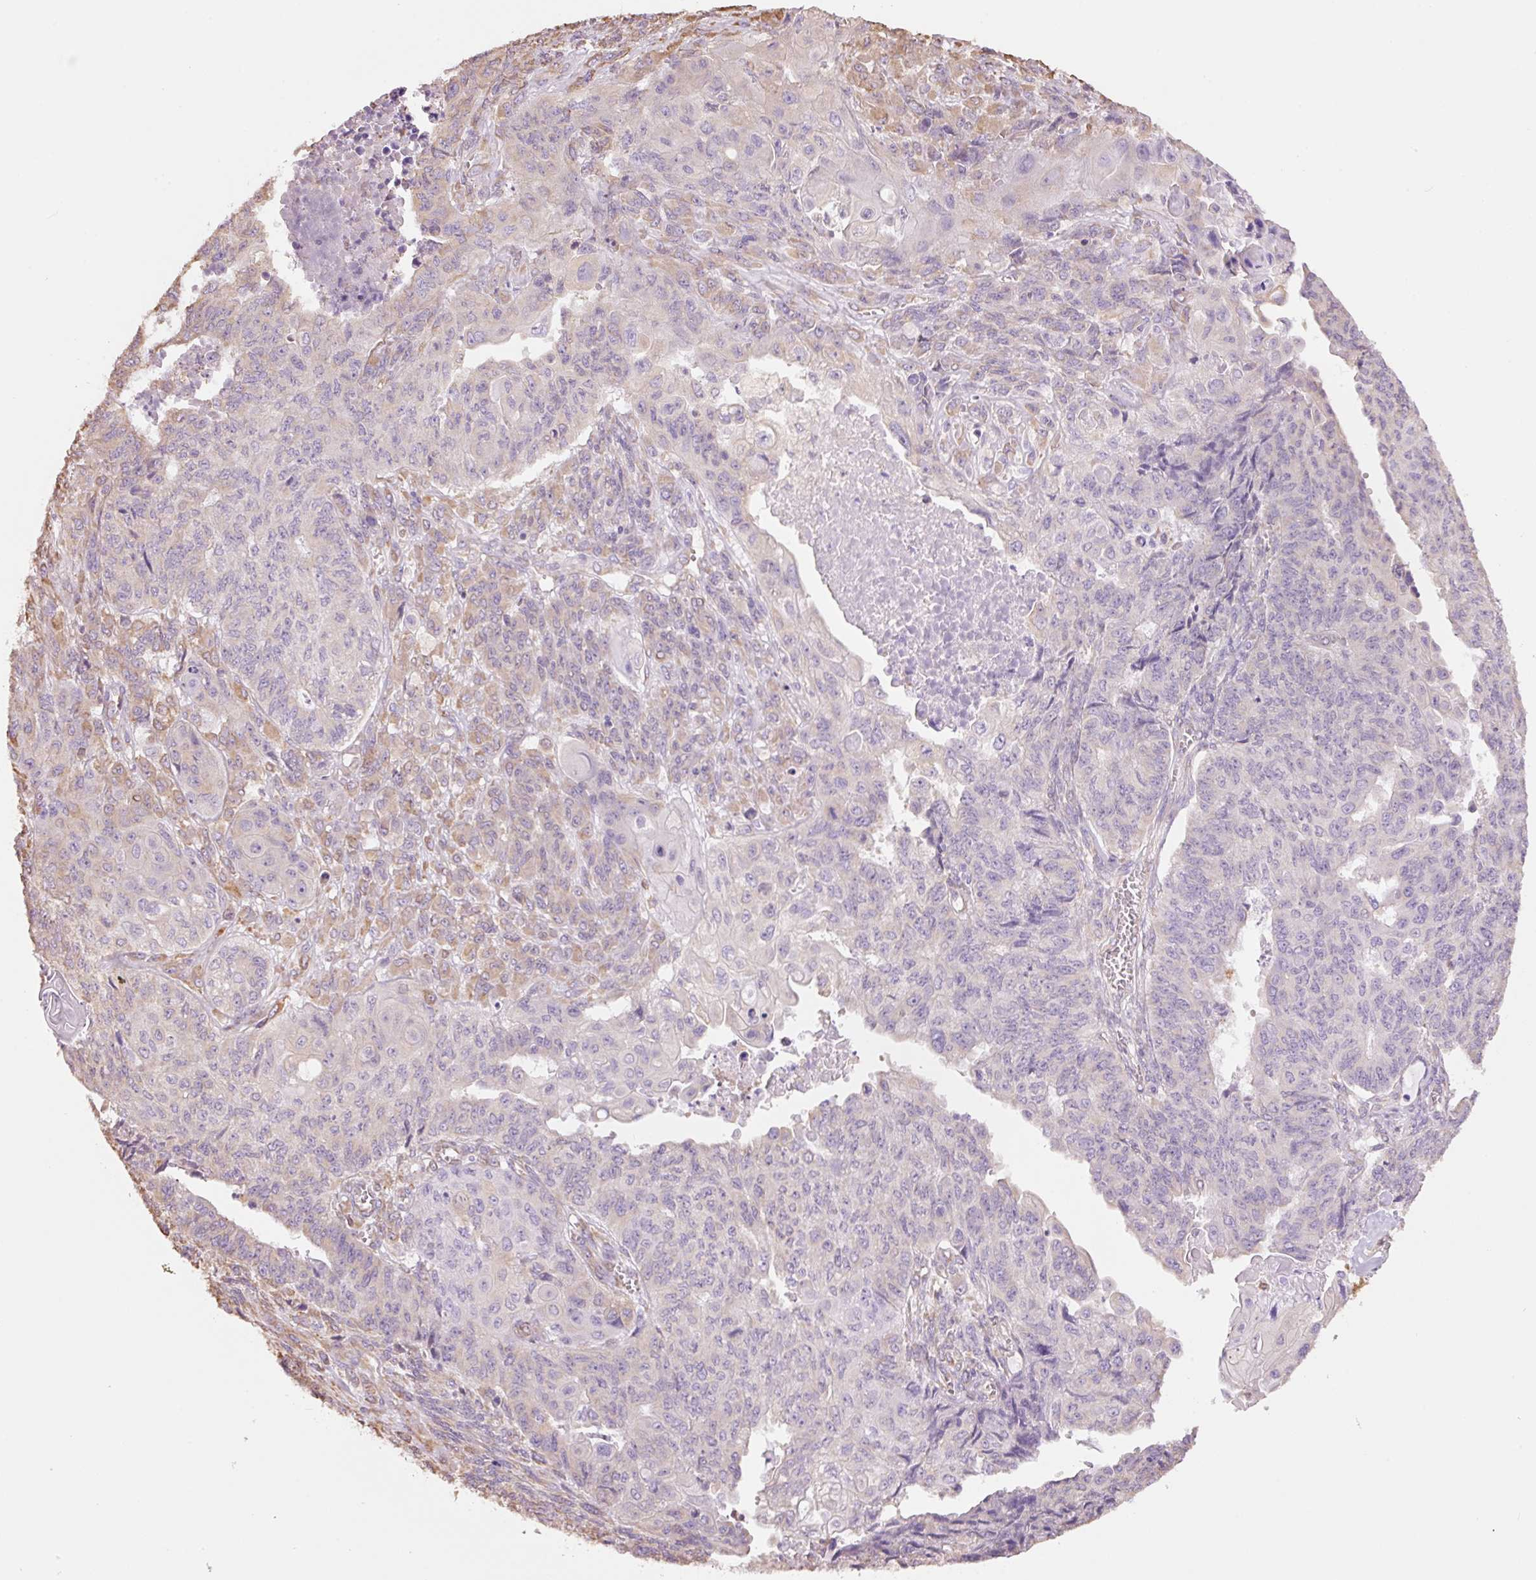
{"staining": {"intensity": "negative", "quantity": "none", "location": "none"}, "tissue": "endometrial cancer", "cell_type": "Tumor cells", "image_type": "cancer", "snomed": [{"axis": "morphology", "description": "Adenocarcinoma, NOS"}, {"axis": "topography", "description": "Endometrium"}], "caption": "DAB (3,3'-diaminobenzidine) immunohistochemical staining of human endometrial adenocarcinoma exhibits no significant expression in tumor cells.", "gene": "GCG", "patient": {"sex": "female", "age": 32}}